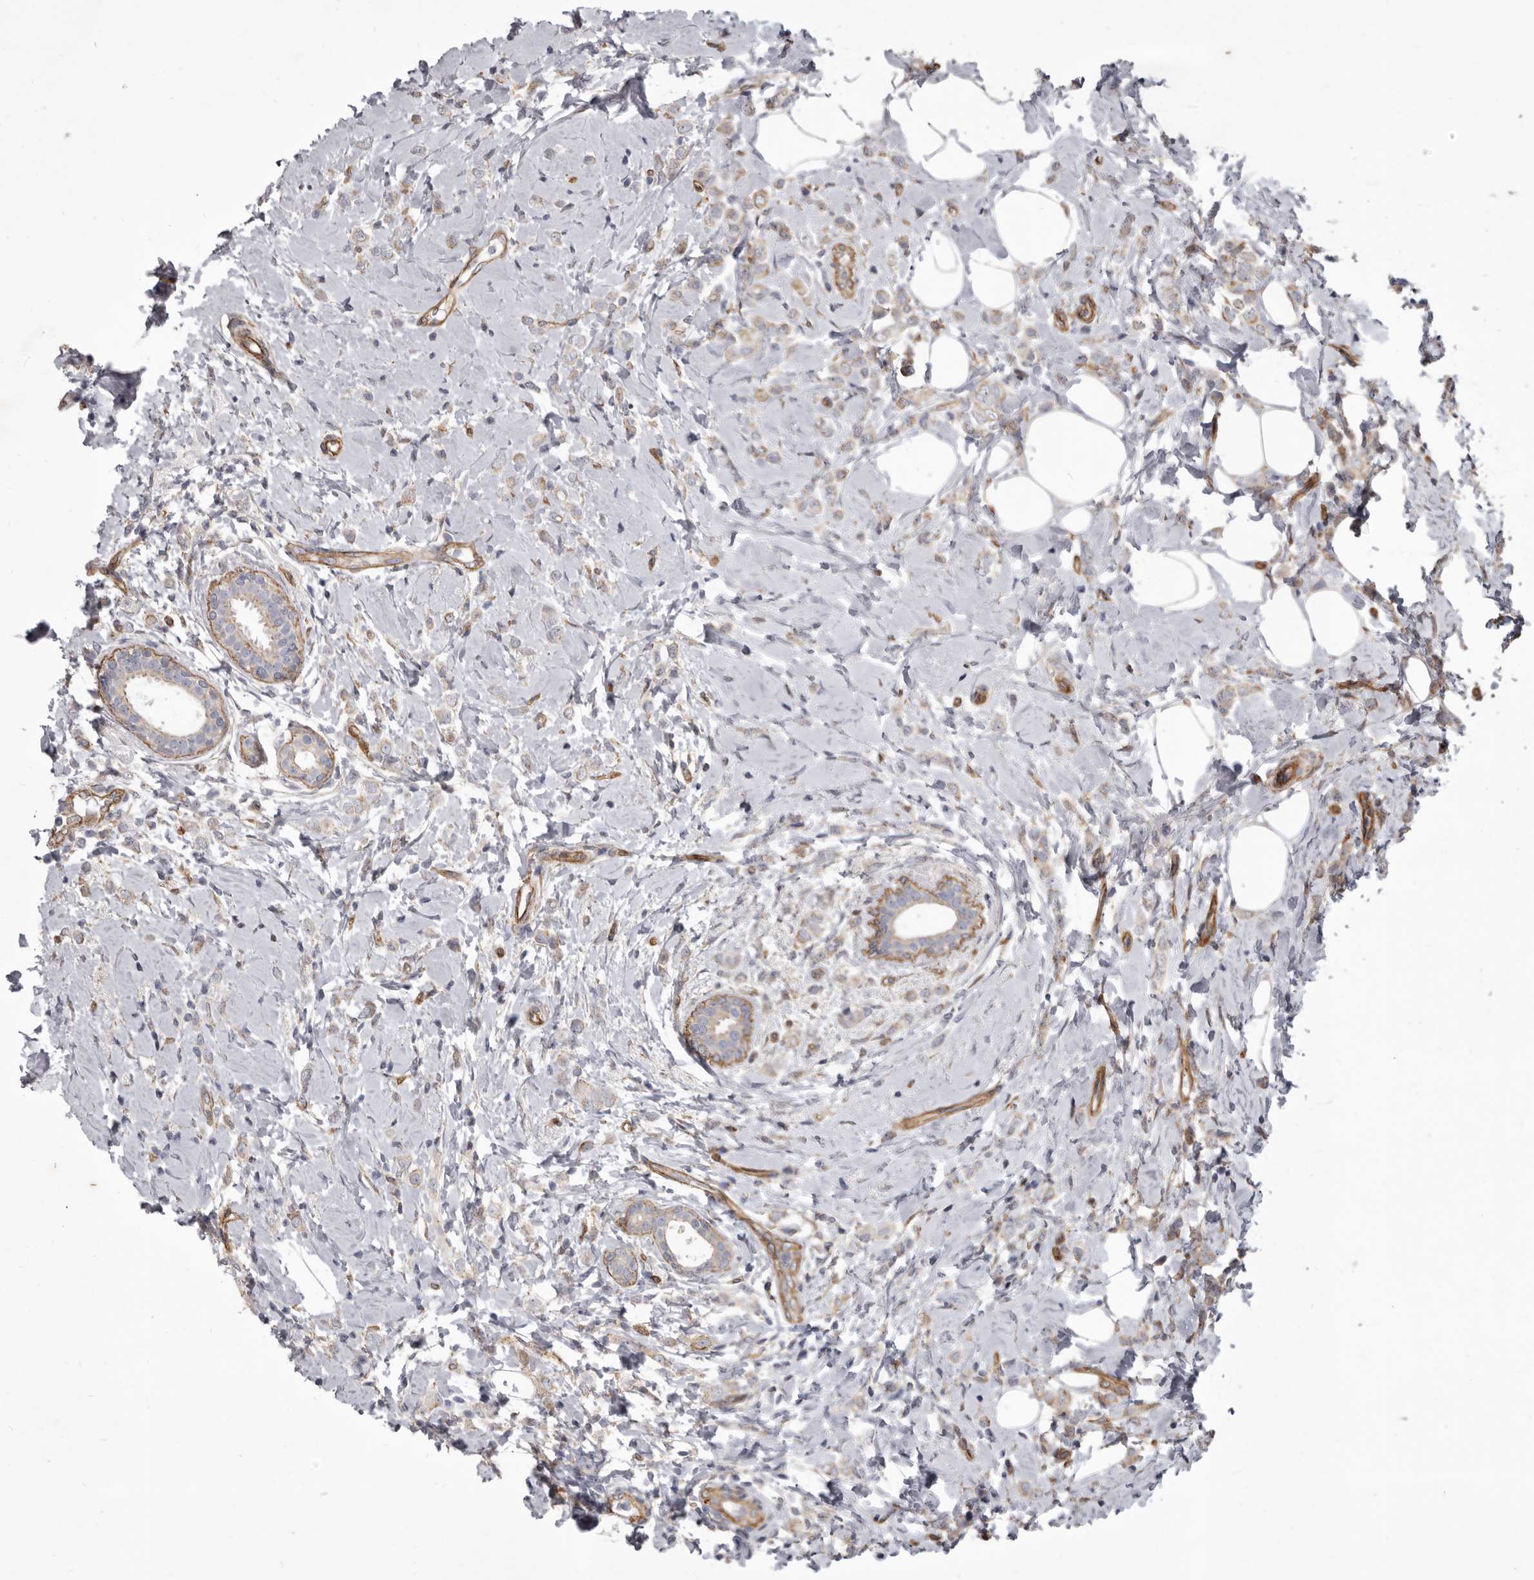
{"staining": {"intensity": "weak", "quantity": "25%-75%", "location": "cytoplasmic/membranous"}, "tissue": "breast cancer", "cell_type": "Tumor cells", "image_type": "cancer", "snomed": [{"axis": "morphology", "description": "Lobular carcinoma"}, {"axis": "topography", "description": "Breast"}], "caption": "Tumor cells display low levels of weak cytoplasmic/membranous positivity in about 25%-75% of cells in human breast cancer. (DAB = brown stain, brightfield microscopy at high magnification).", "gene": "P2RX6", "patient": {"sex": "female", "age": 47}}